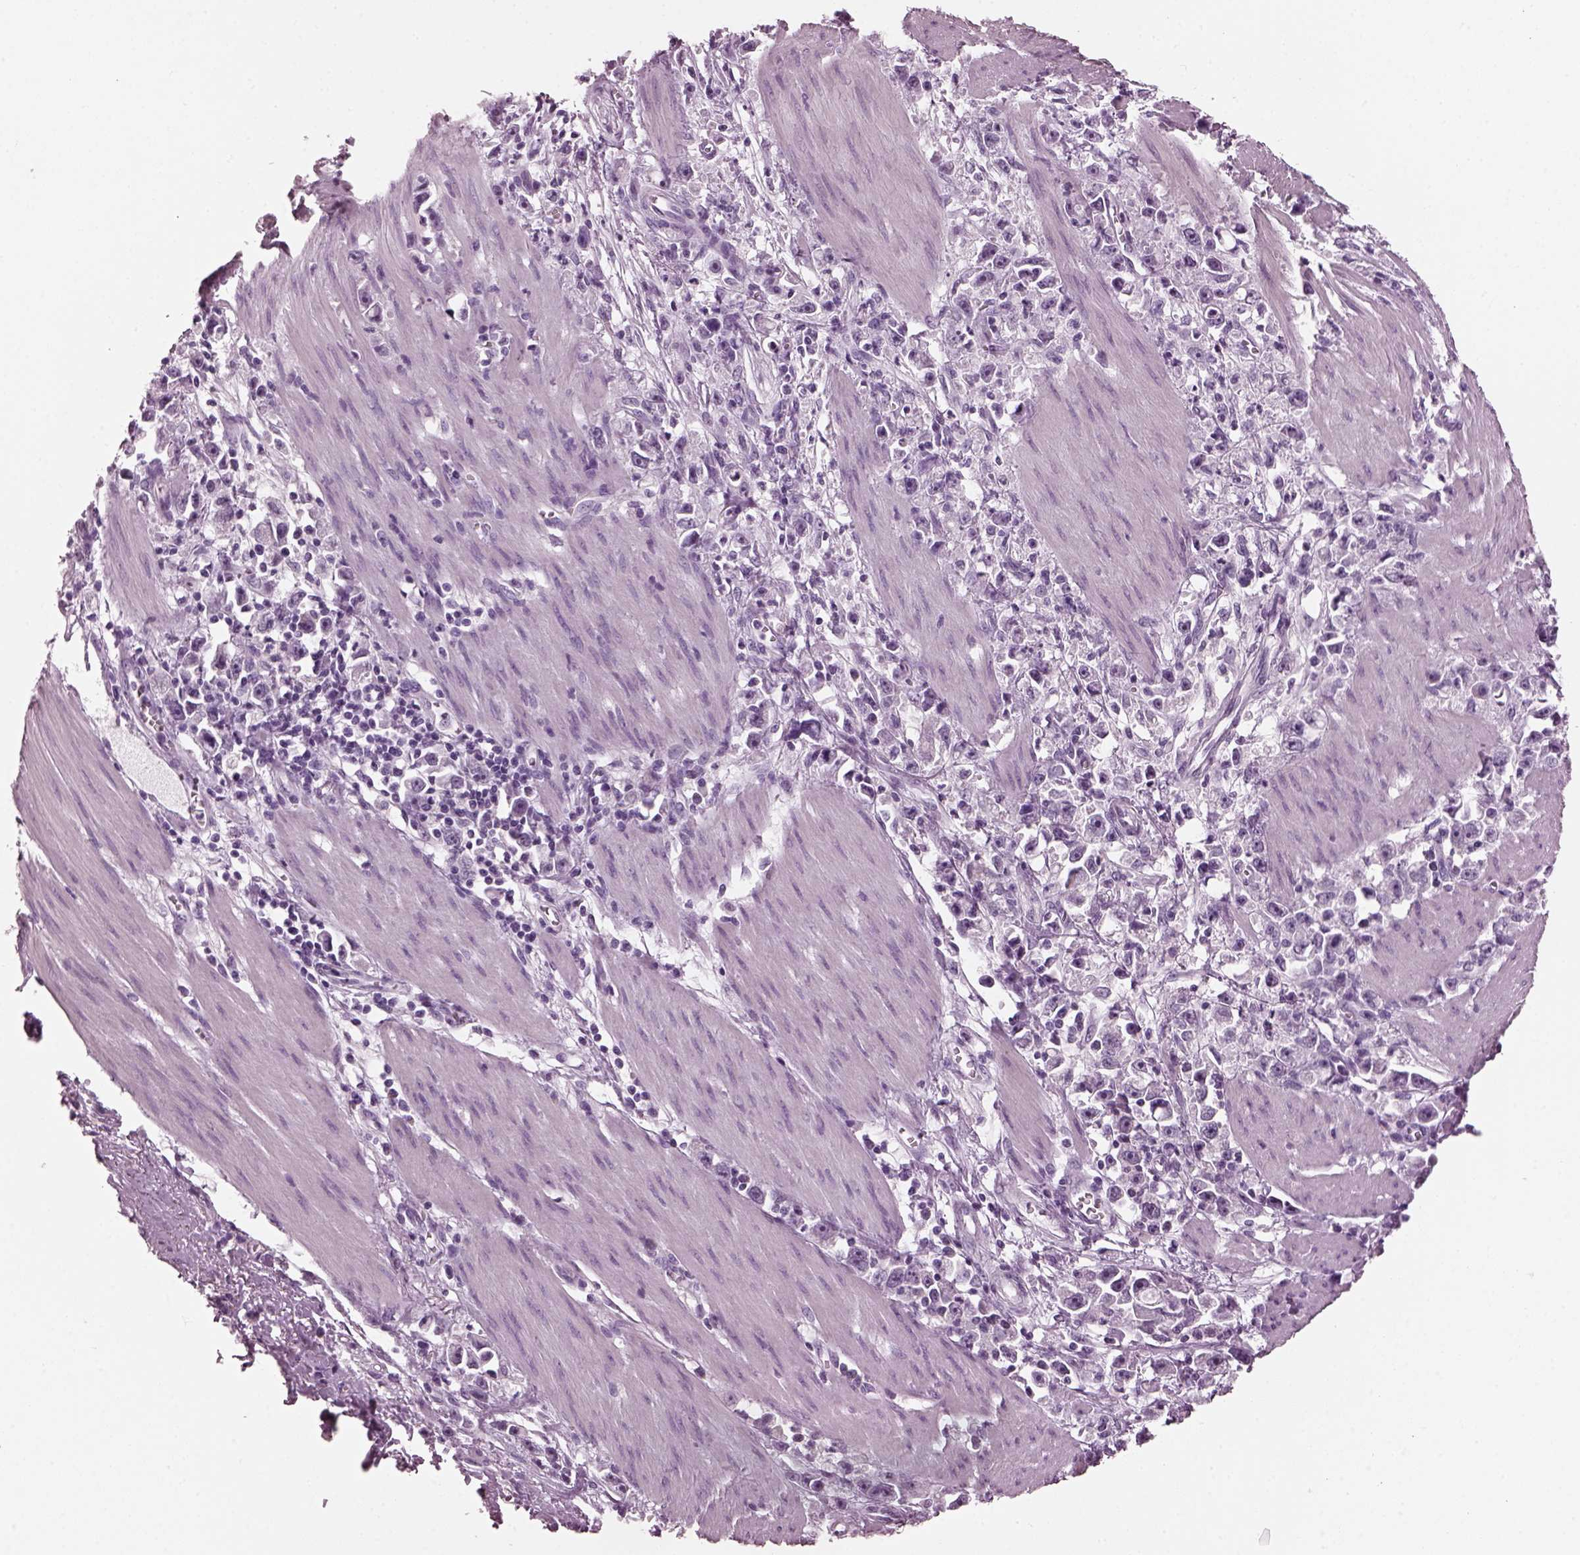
{"staining": {"intensity": "negative", "quantity": "none", "location": "none"}, "tissue": "stomach cancer", "cell_type": "Tumor cells", "image_type": "cancer", "snomed": [{"axis": "morphology", "description": "Adenocarcinoma, NOS"}, {"axis": "topography", "description": "Stomach"}], "caption": "Human stomach cancer stained for a protein using immunohistochemistry (IHC) displays no expression in tumor cells.", "gene": "SLC6A17", "patient": {"sex": "female", "age": 59}}